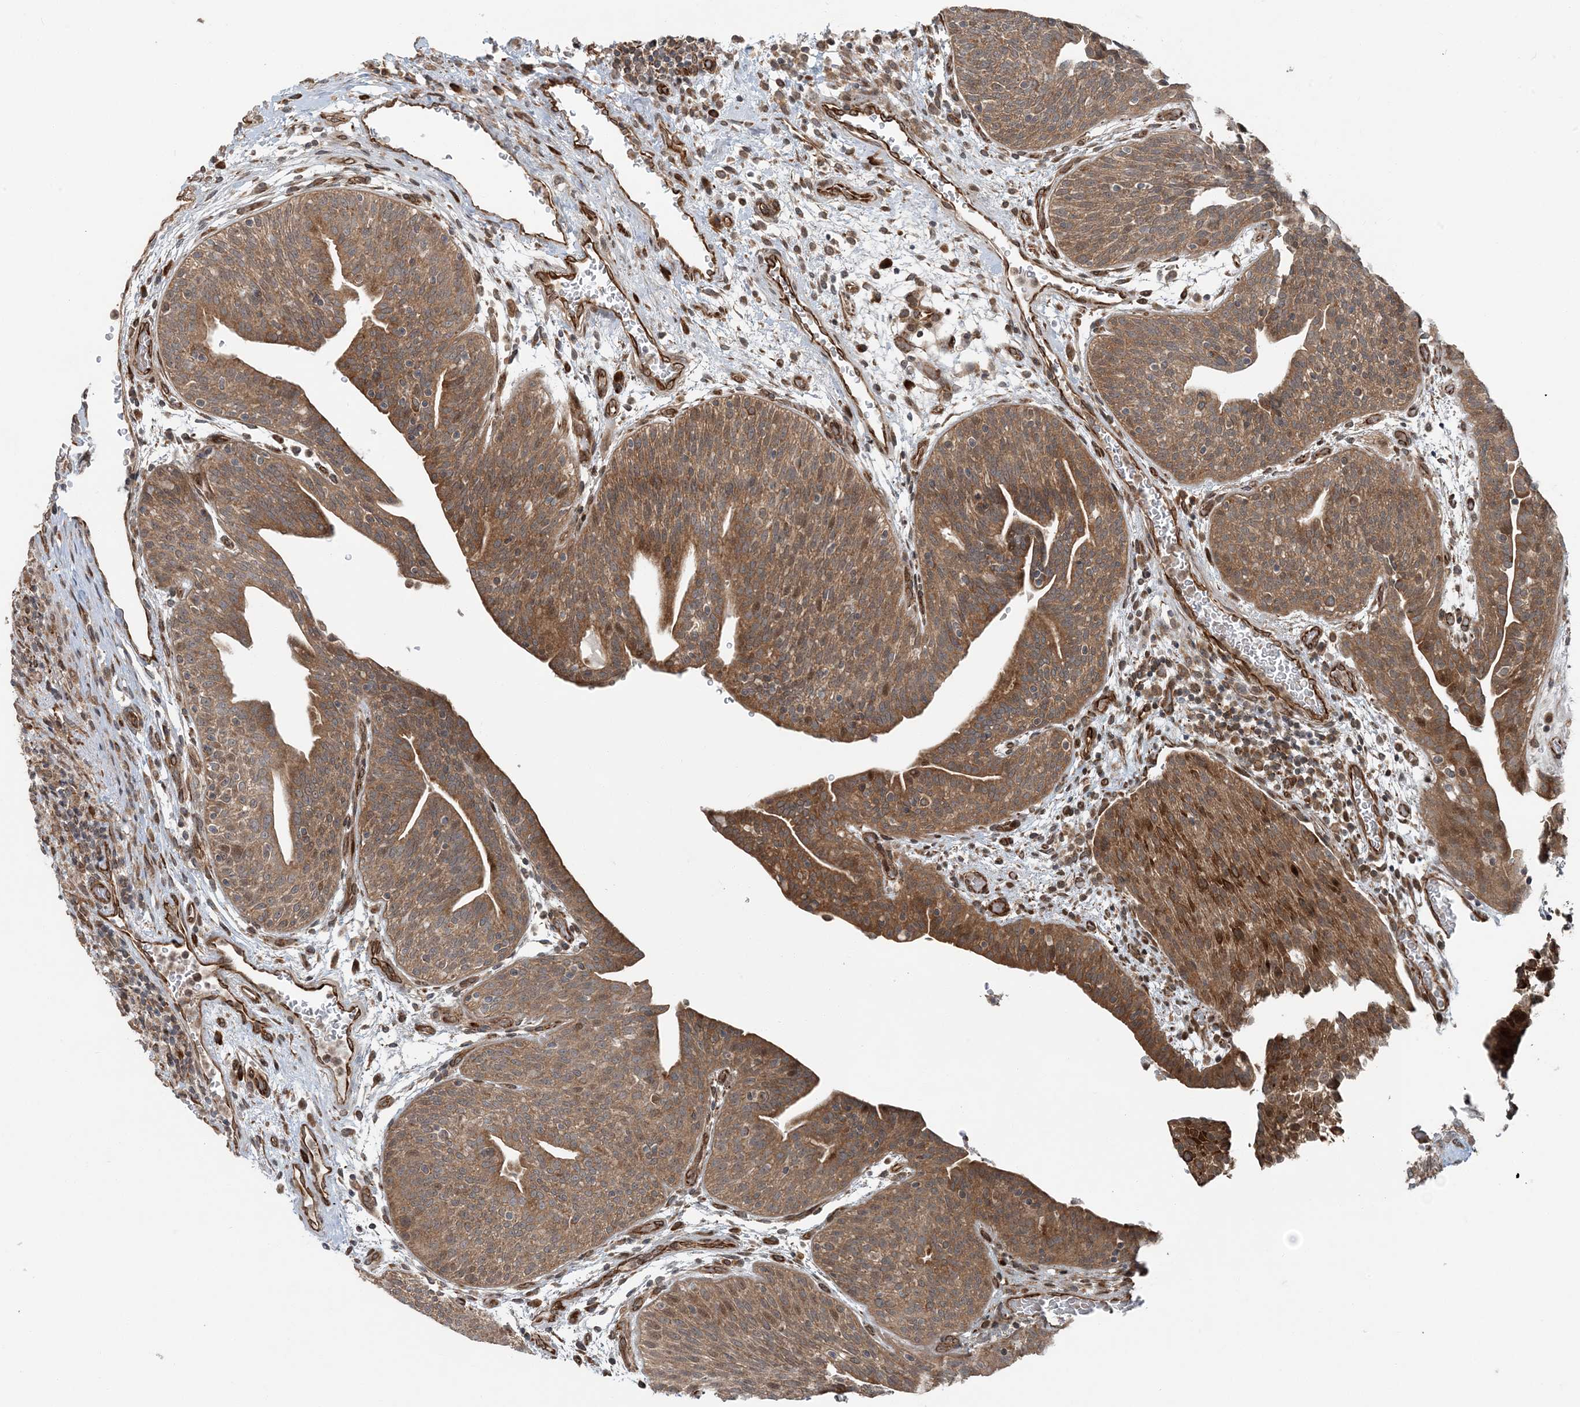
{"staining": {"intensity": "moderate", "quantity": ">75%", "location": "cytoplasmic/membranous"}, "tissue": "urothelial cancer", "cell_type": "Tumor cells", "image_type": "cancer", "snomed": [{"axis": "morphology", "description": "Urothelial carcinoma, High grade"}, {"axis": "topography", "description": "Urinary bladder"}], "caption": "A micrograph showing moderate cytoplasmic/membranous positivity in about >75% of tumor cells in urothelial cancer, as visualized by brown immunohistochemical staining.", "gene": "EDEM2", "patient": {"sex": "male", "age": 35}}